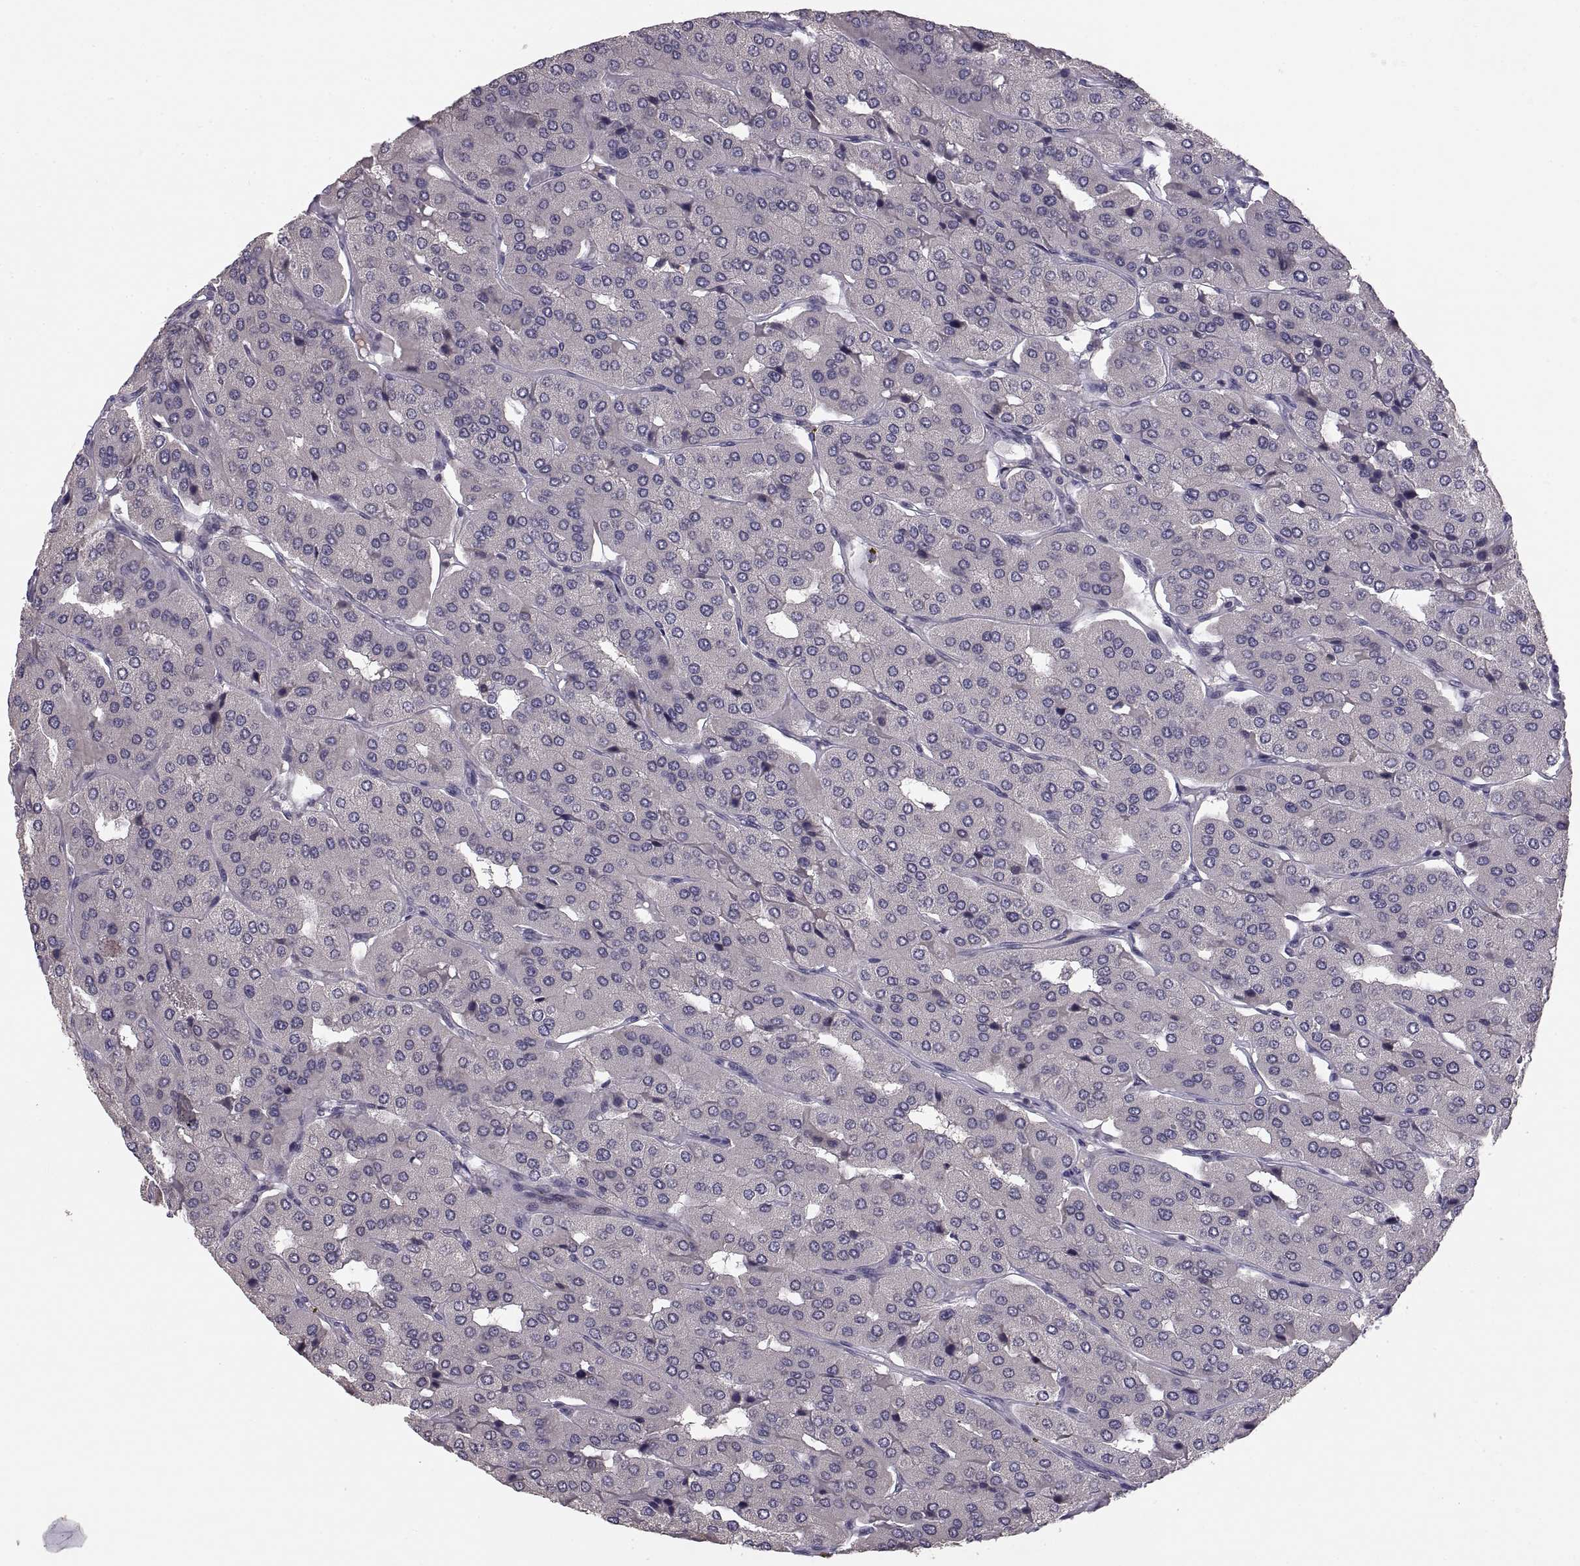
{"staining": {"intensity": "negative", "quantity": "none", "location": "none"}, "tissue": "parathyroid gland", "cell_type": "Glandular cells", "image_type": "normal", "snomed": [{"axis": "morphology", "description": "Normal tissue, NOS"}, {"axis": "morphology", "description": "Adenoma, NOS"}, {"axis": "topography", "description": "Parathyroid gland"}], "caption": "This histopathology image is of normal parathyroid gland stained with IHC to label a protein in brown with the nuclei are counter-stained blue. There is no positivity in glandular cells. The staining is performed using DAB (3,3'-diaminobenzidine) brown chromogen with nuclei counter-stained in using hematoxylin.", "gene": "PAX2", "patient": {"sex": "female", "age": 86}}